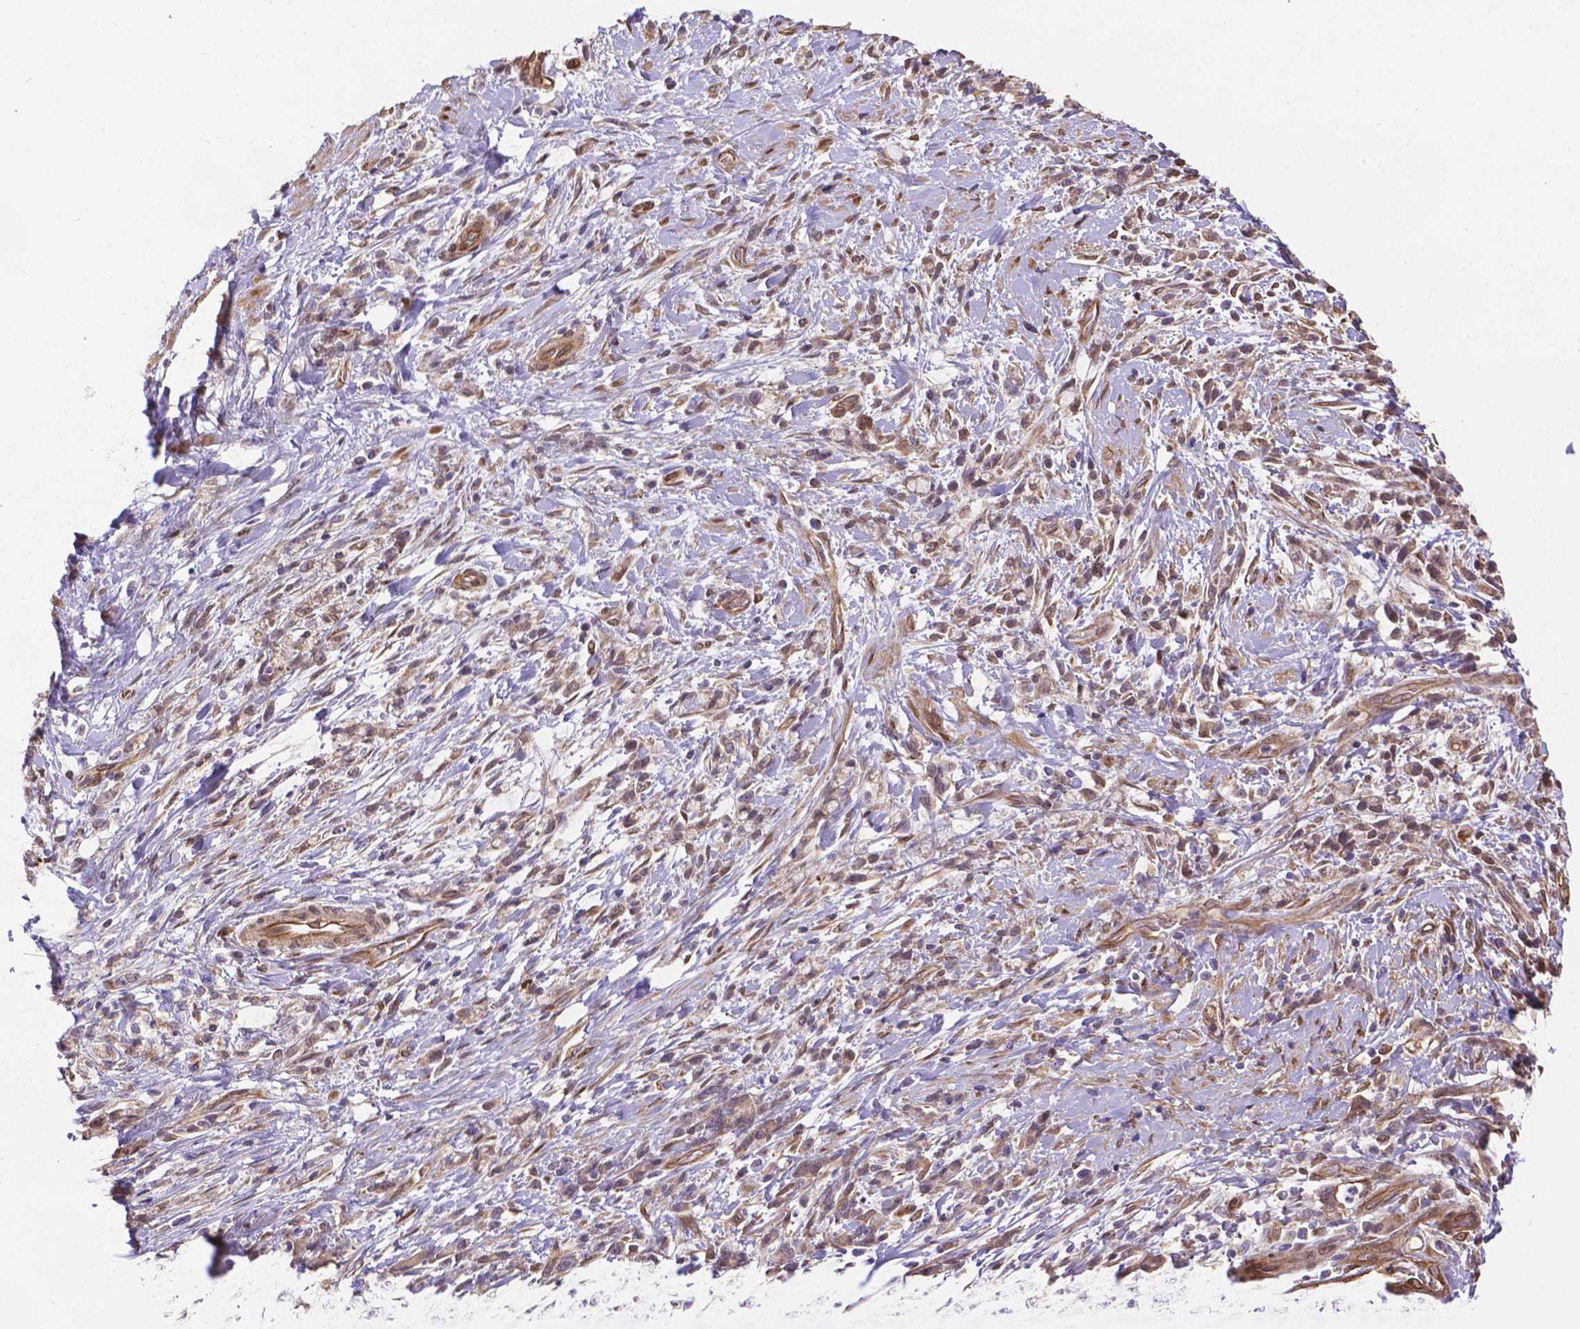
{"staining": {"intensity": "weak", "quantity": ">75%", "location": "cytoplasmic/membranous"}, "tissue": "stomach cancer", "cell_type": "Tumor cells", "image_type": "cancer", "snomed": [{"axis": "morphology", "description": "Adenocarcinoma, NOS"}, {"axis": "topography", "description": "Stomach"}], "caption": "Adenocarcinoma (stomach) tissue shows weak cytoplasmic/membranous staining in about >75% of tumor cells, visualized by immunohistochemistry. (Stains: DAB (3,3'-diaminobenzidine) in brown, nuclei in blue, Microscopy: brightfield microscopy at high magnification).", "gene": "YAP1", "patient": {"sex": "female", "age": 57}}